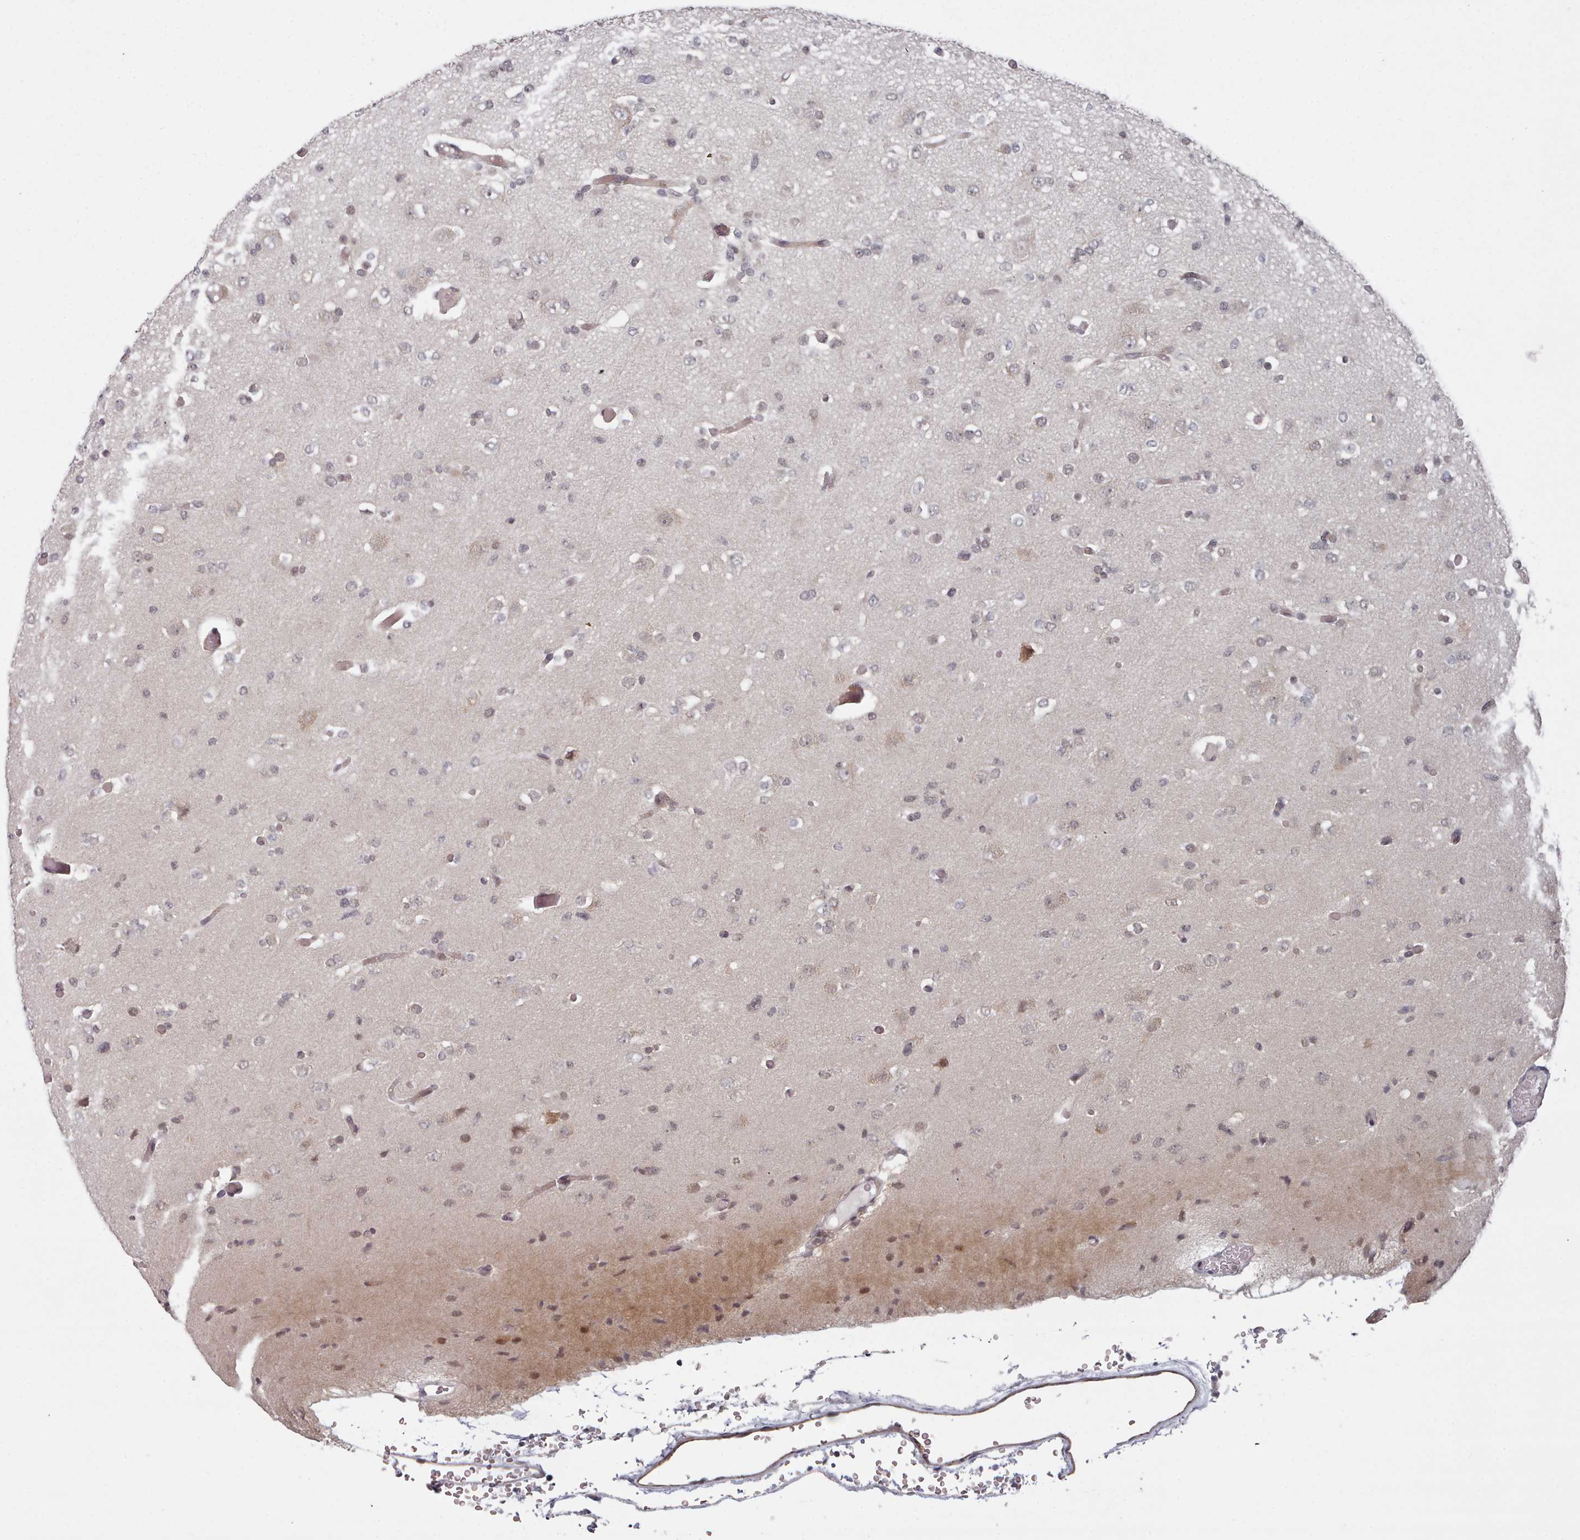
{"staining": {"intensity": "weak", "quantity": "<25%", "location": "nuclear"}, "tissue": "glioma", "cell_type": "Tumor cells", "image_type": "cancer", "snomed": [{"axis": "morphology", "description": "Glioma, malignant, Low grade"}, {"axis": "topography", "description": "Brain"}], "caption": "High power microscopy histopathology image of an IHC photomicrograph of malignant glioma (low-grade), revealing no significant expression in tumor cells.", "gene": "HYAL3", "patient": {"sex": "female", "age": 22}}